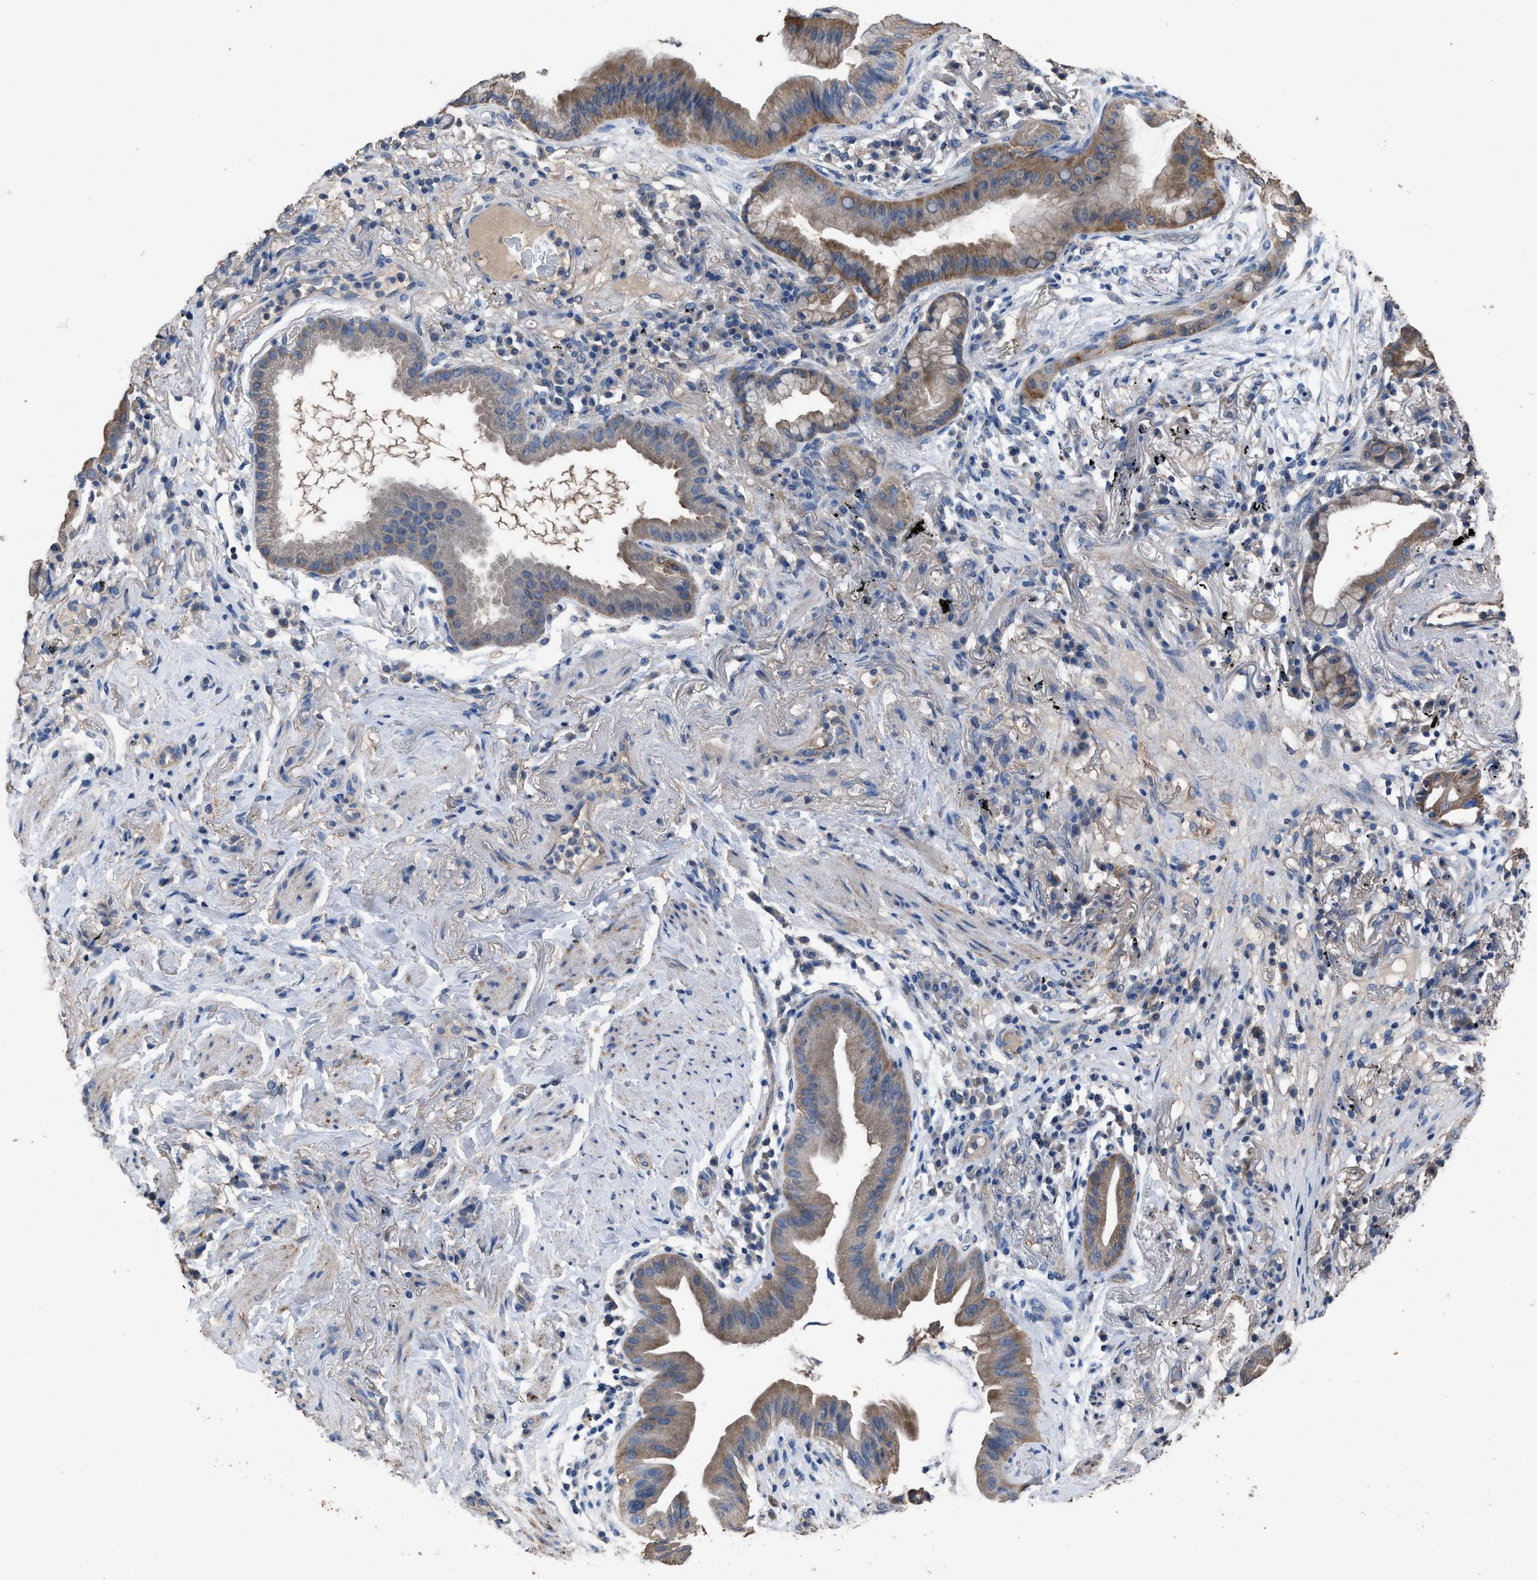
{"staining": {"intensity": "weak", "quantity": "25%-75%", "location": "cytoplasmic/membranous"}, "tissue": "lung cancer", "cell_type": "Tumor cells", "image_type": "cancer", "snomed": [{"axis": "morphology", "description": "Normal tissue, NOS"}, {"axis": "morphology", "description": "Adenocarcinoma, NOS"}, {"axis": "topography", "description": "Bronchus"}, {"axis": "topography", "description": "Lung"}], "caption": "Adenocarcinoma (lung) stained for a protein (brown) shows weak cytoplasmic/membranous positive expression in about 25%-75% of tumor cells.", "gene": "ITSN1", "patient": {"sex": "female", "age": 70}}